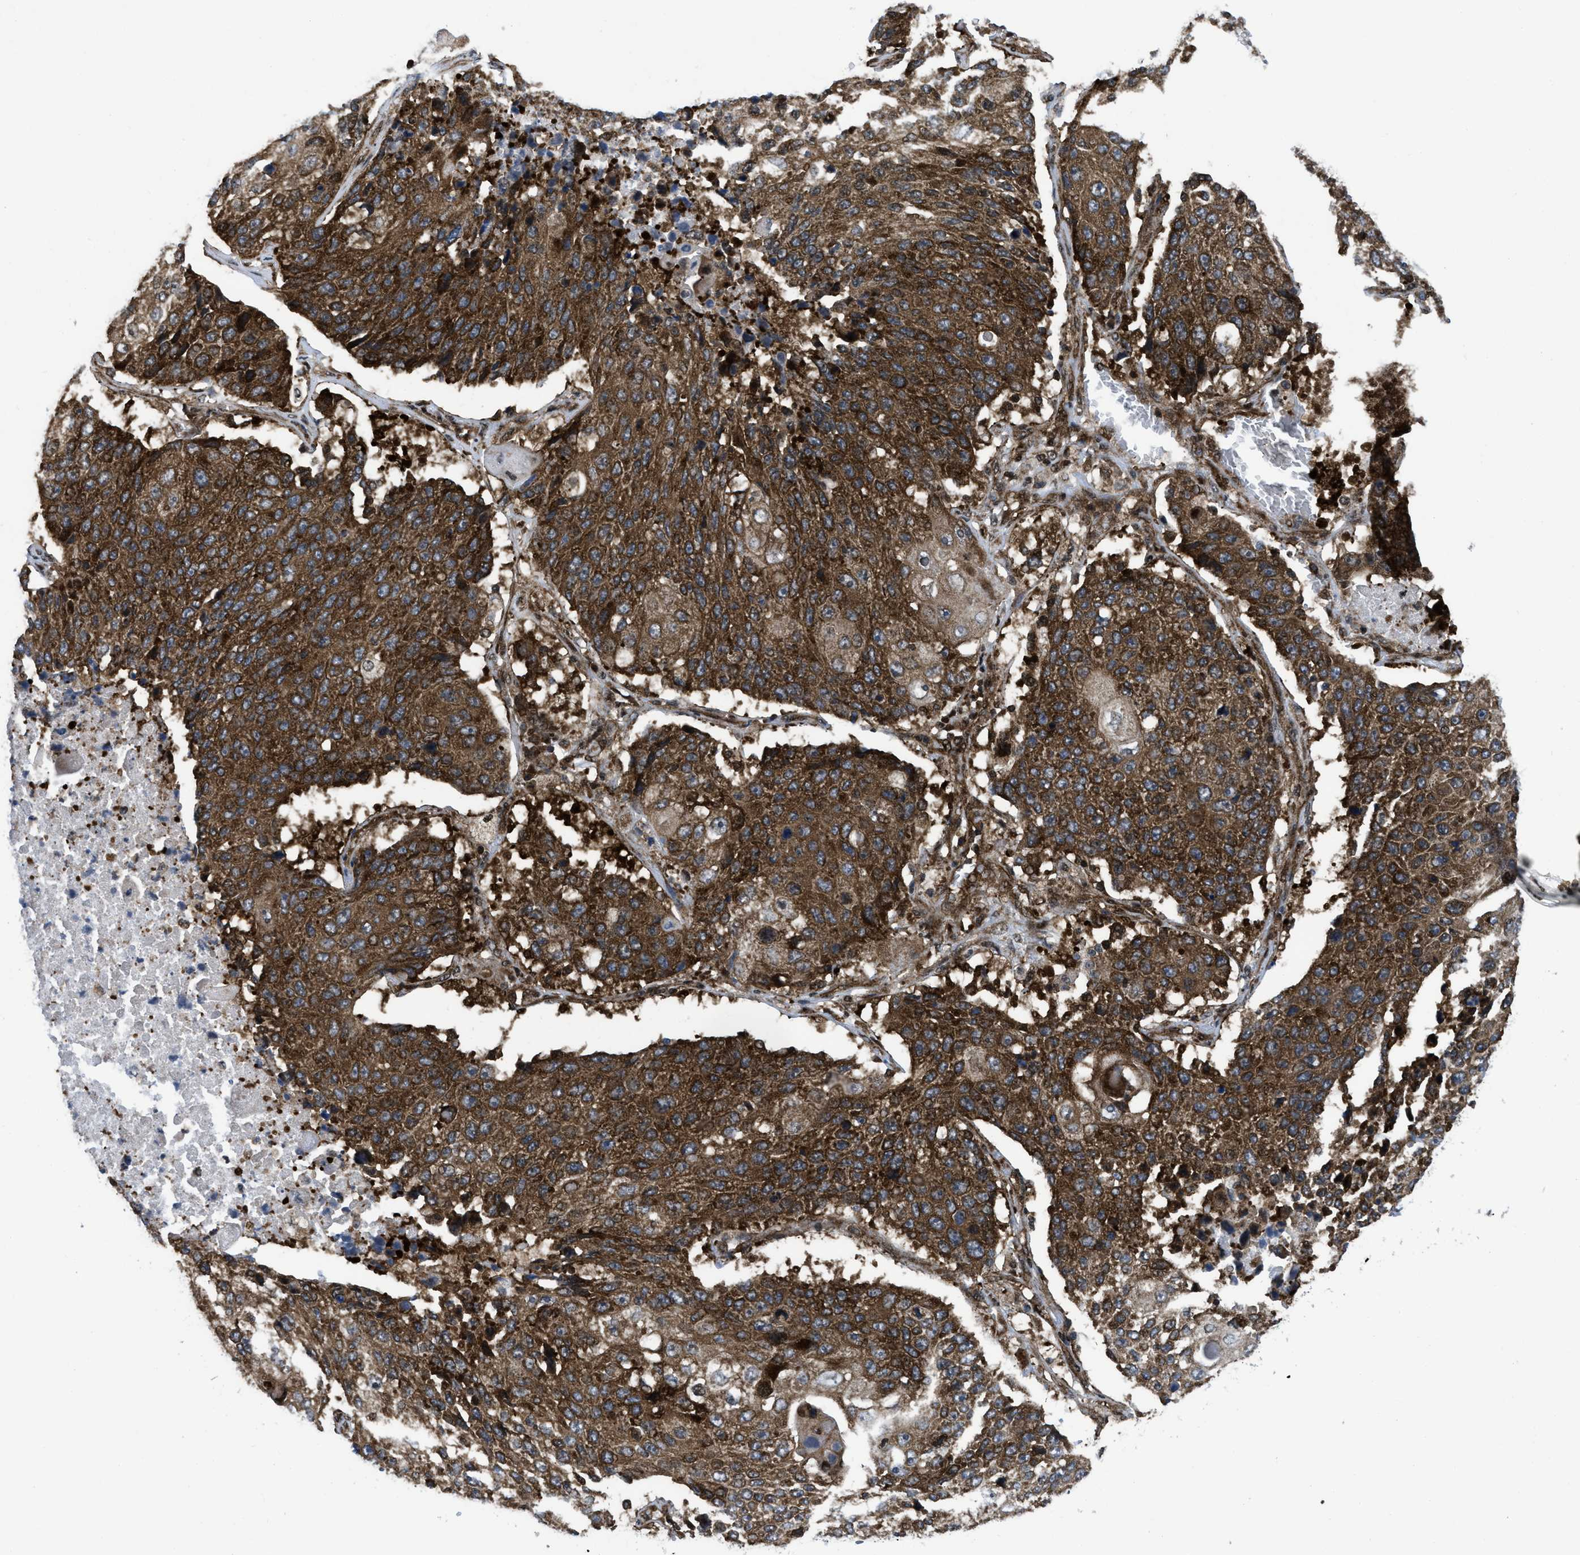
{"staining": {"intensity": "strong", "quantity": ">75%", "location": "cytoplasmic/membranous"}, "tissue": "lung cancer", "cell_type": "Tumor cells", "image_type": "cancer", "snomed": [{"axis": "morphology", "description": "Squamous cell carcinoma, NOS"}, {"axis": "topography", "description": "Lung"}], "caption": "Protein analysis of lung squamous cell carcinoma tissue demonstrates strong cytoplasmic/membranous positivity in approximately >75% of tumor cells.", "gene": "PPP2CB", "patient": {"sex": "male", "age": 61}}